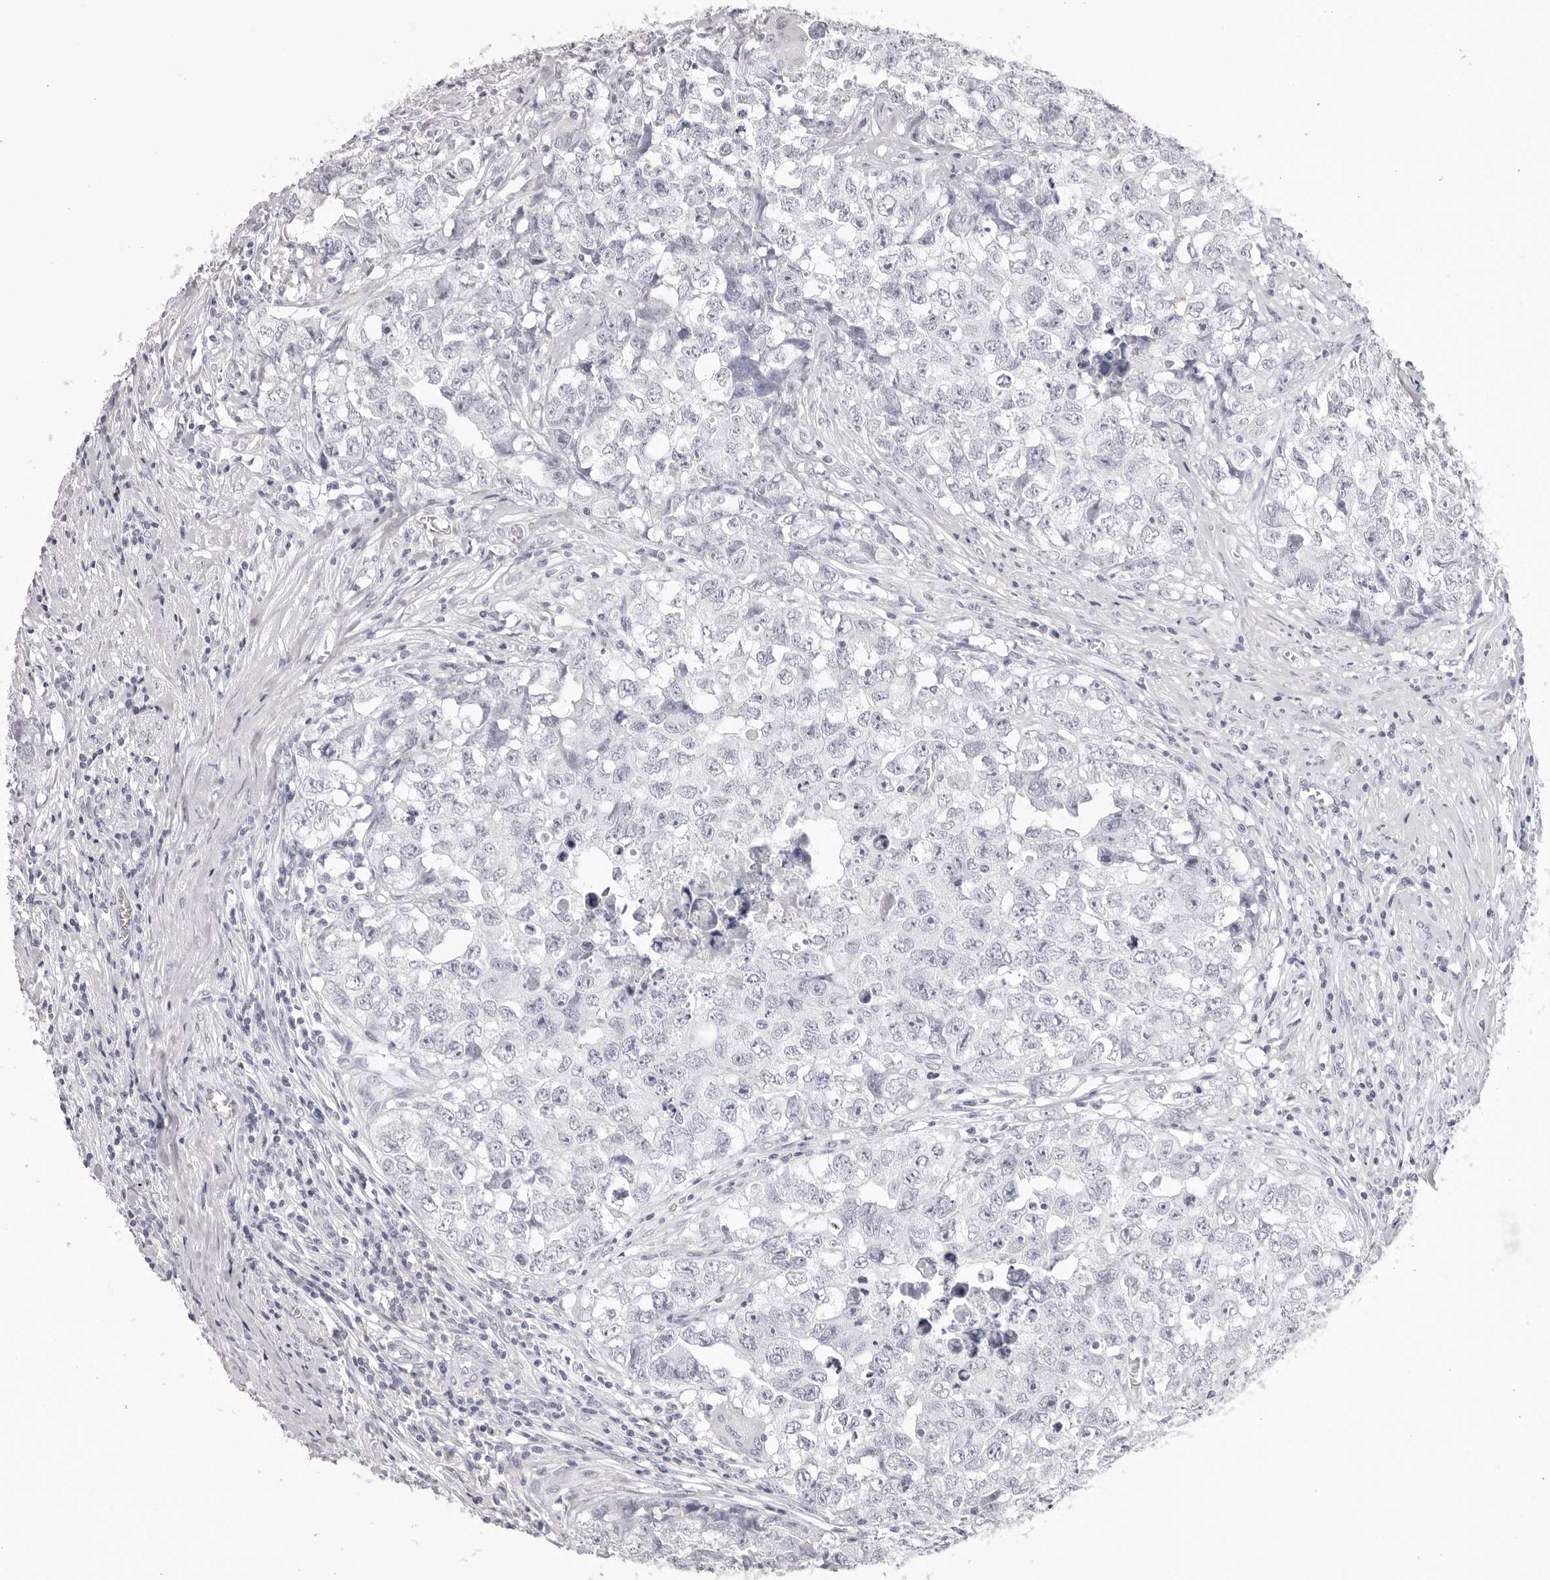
{"staining": {"intensity": "negative", "quantity": "none", "location": "none"}, "tissue": "testis cancer", "cell_type": "Tumor cells", "image_type": "cancer", "snomed": [{"axis": "morphology", "description": "Seminoma, NOS"}, {"axis": "morphology", "description": "Carcinoma, Embryonal, NOS"}, {"axis": "topography", "description": "Testis"}], "caption": "High power microscopy image of an IHC histopathology image of testis embryonal carcinoma, revealing no significant staining in tumor cells.", "gene": "CST1", "patient": {"sex": "male", "age": 43}}